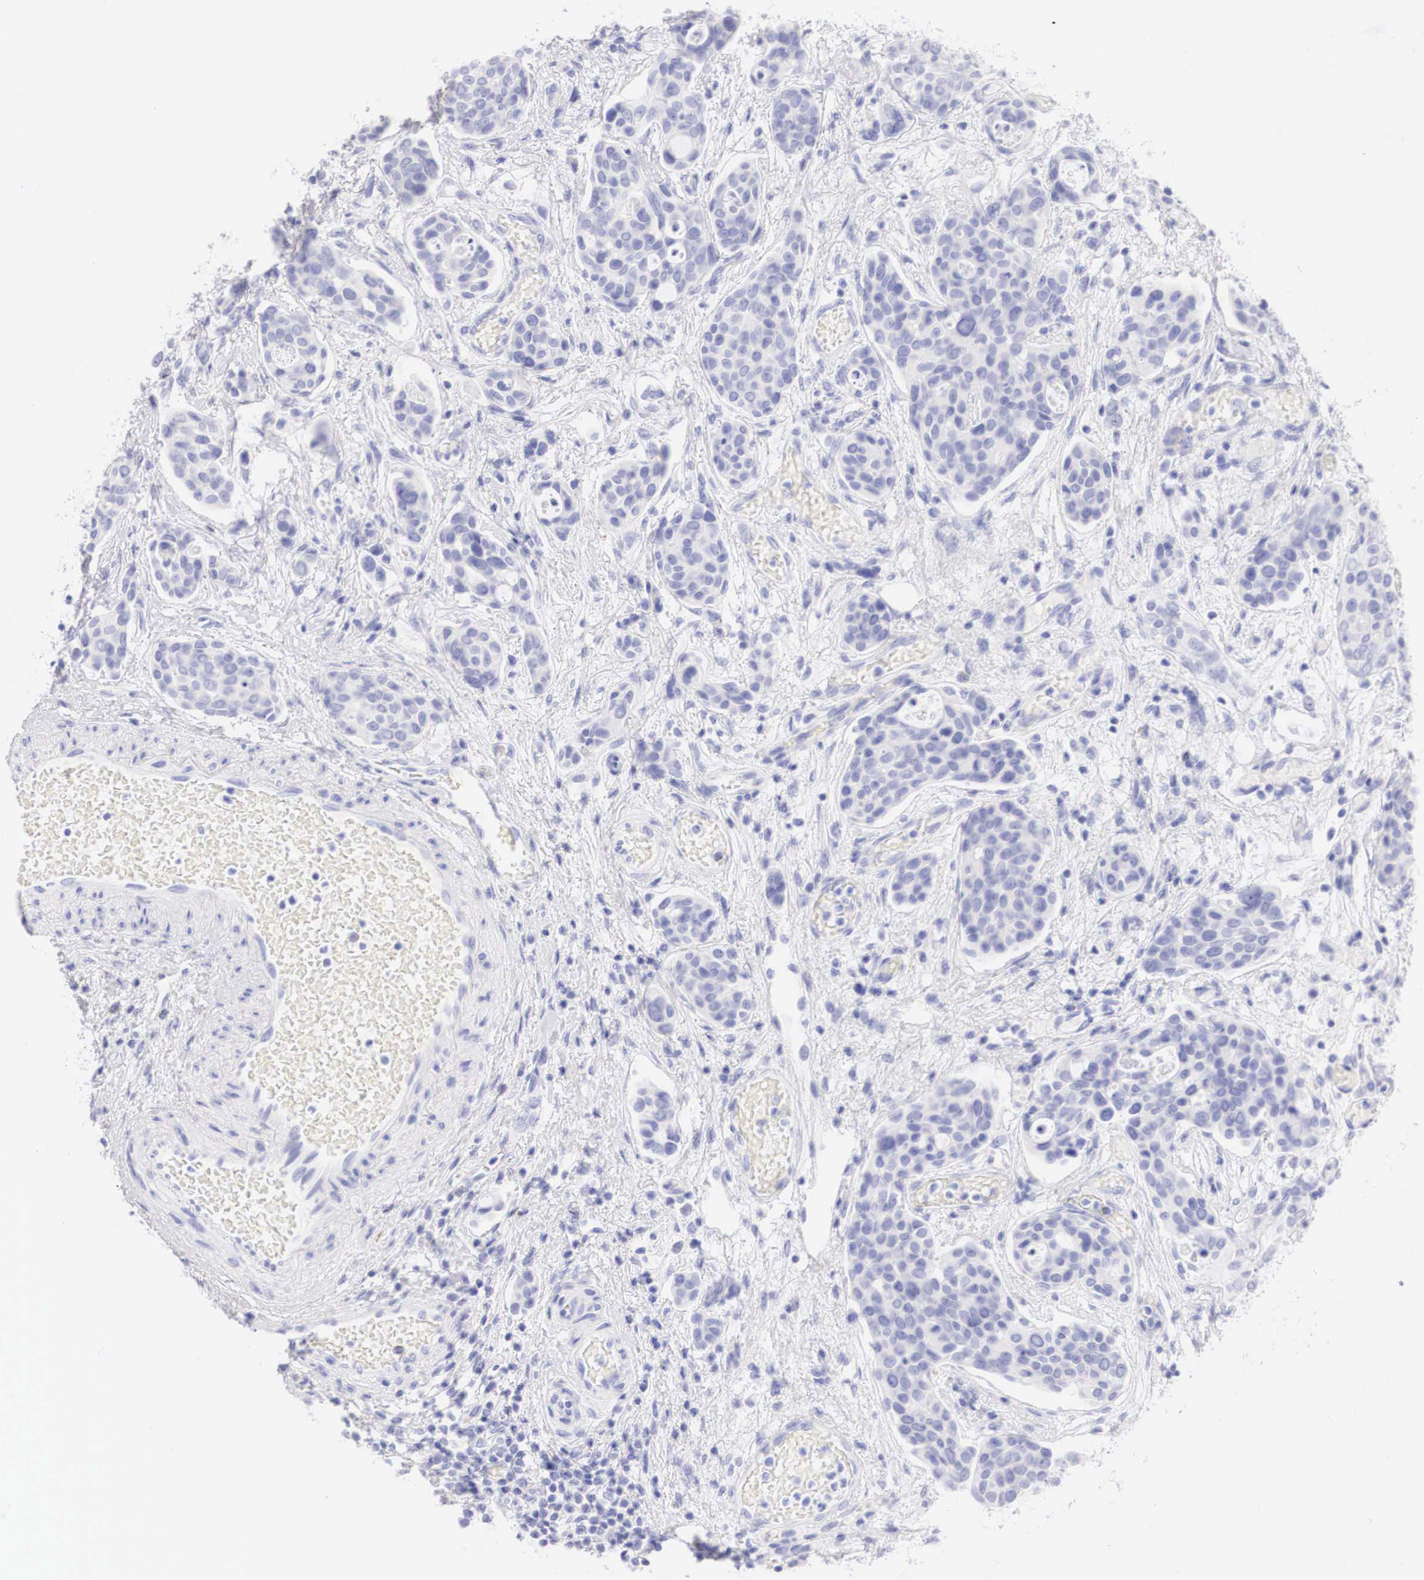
{"staining": {"intensity": "negative", "quantity": "none", "location": "none"}, "tissue": "urothelial cancer", "cell_type": "Tumor cells", "image_type": "cancer", "snomed": [{"axis": "morphology", "description": "Urothelial carcinoma, High grade"}, {"axis": "topography", "description": "Urinary bladder"}], "caption": "Human high-grade urothelial carcinoma stained for a protein using immunohistochemistry (IHC) reveals no expression in tumor cells.", "gene": "TYR", "patient": {"sex": "male", "age": 78}}